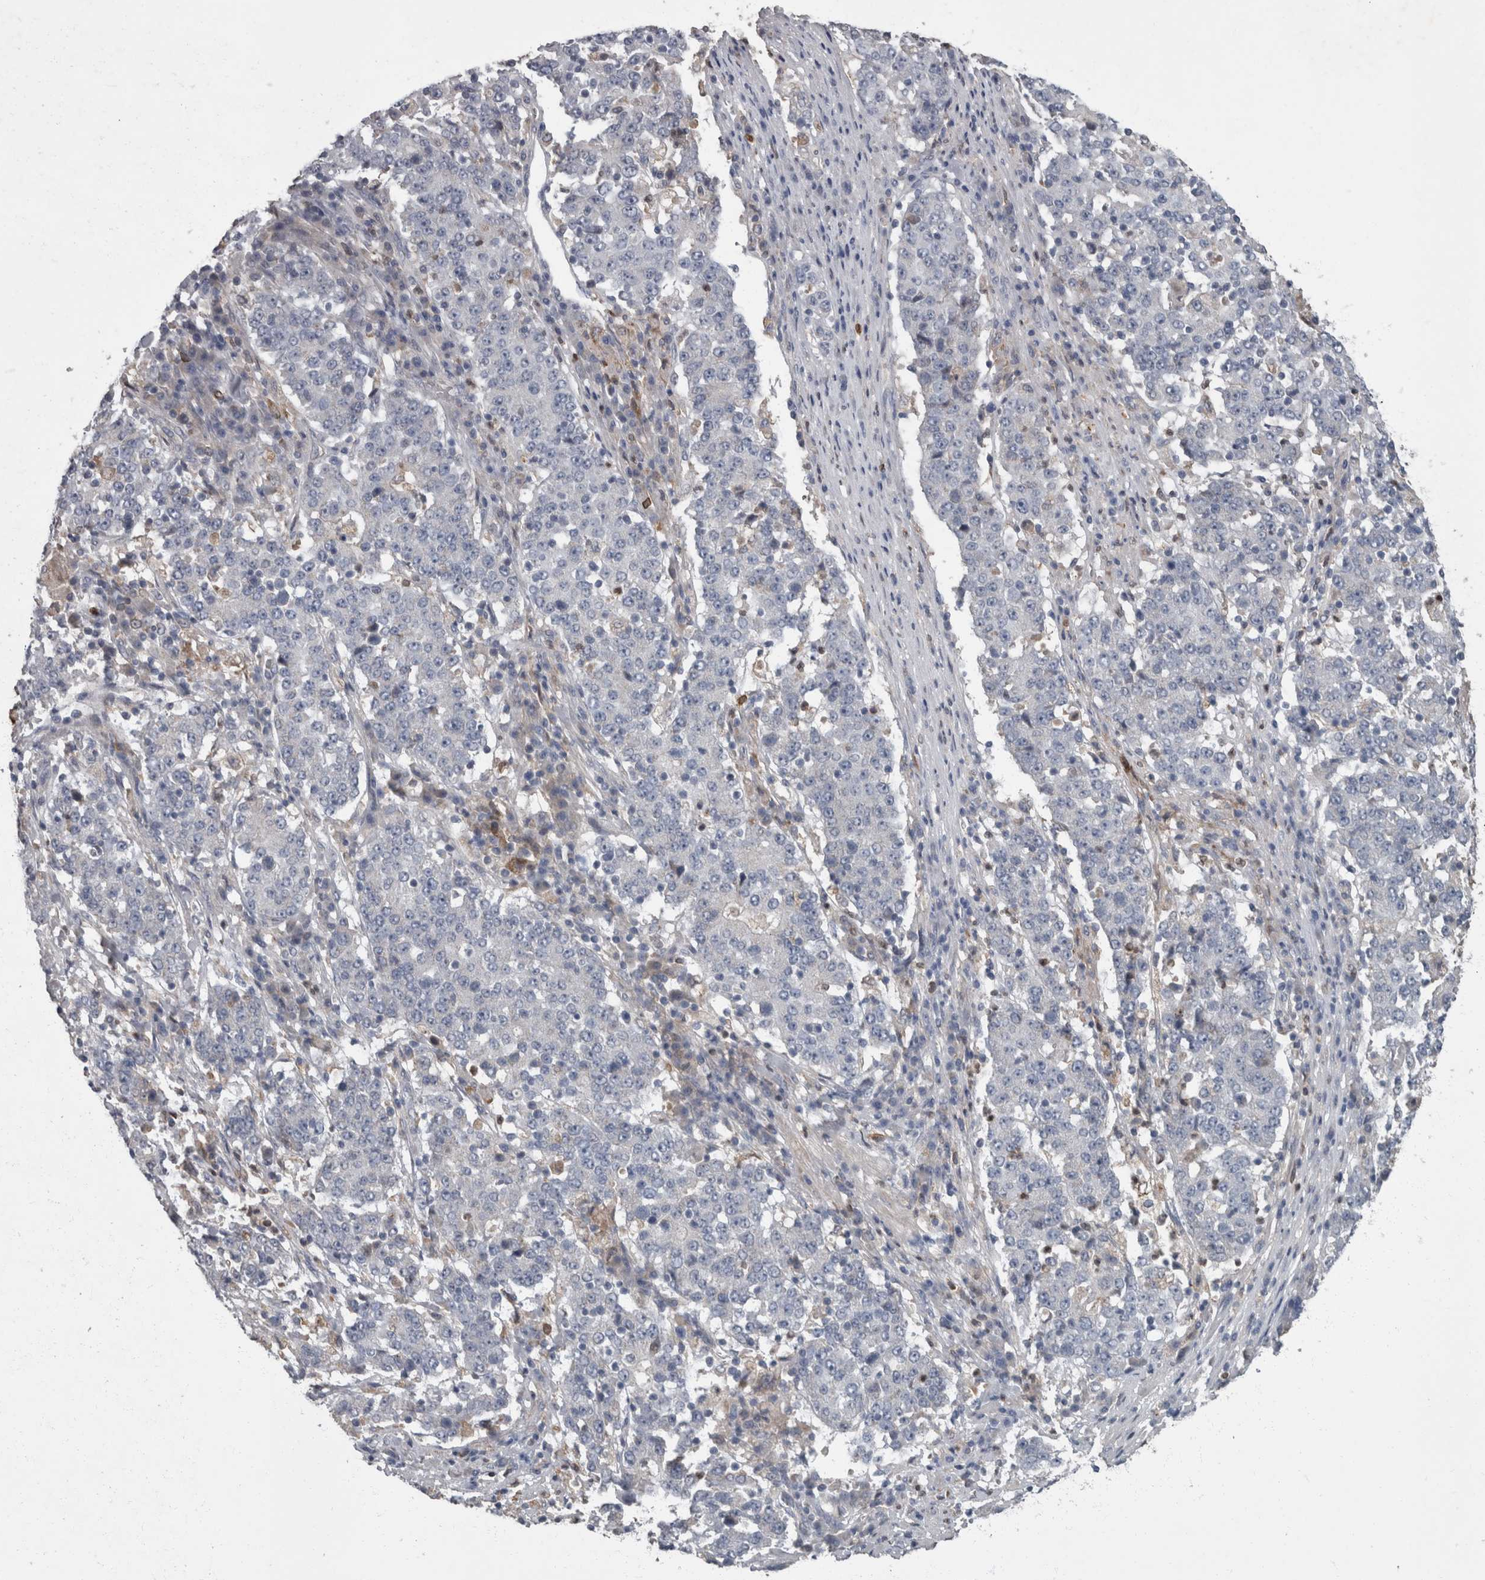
{"staining": {"intensity": "negative", "quantity": "none", "location": "none"}, "tissue": "stomach cancer", "cell_type": "Tumor cells", "image_type": "cancer", "snomed": [{"axis": "morphology", "description": "Adenocarcinoma, NOS"}, {"axis": "topography", "description": "Stomach"}], "caption": "Tumor cells show no significant expression in stomach cancer (adenocarcinoma). Nuclei are stained in blue.", "gene": "PPP1R3C", "patient": {"sex": "male", "age": 59}}